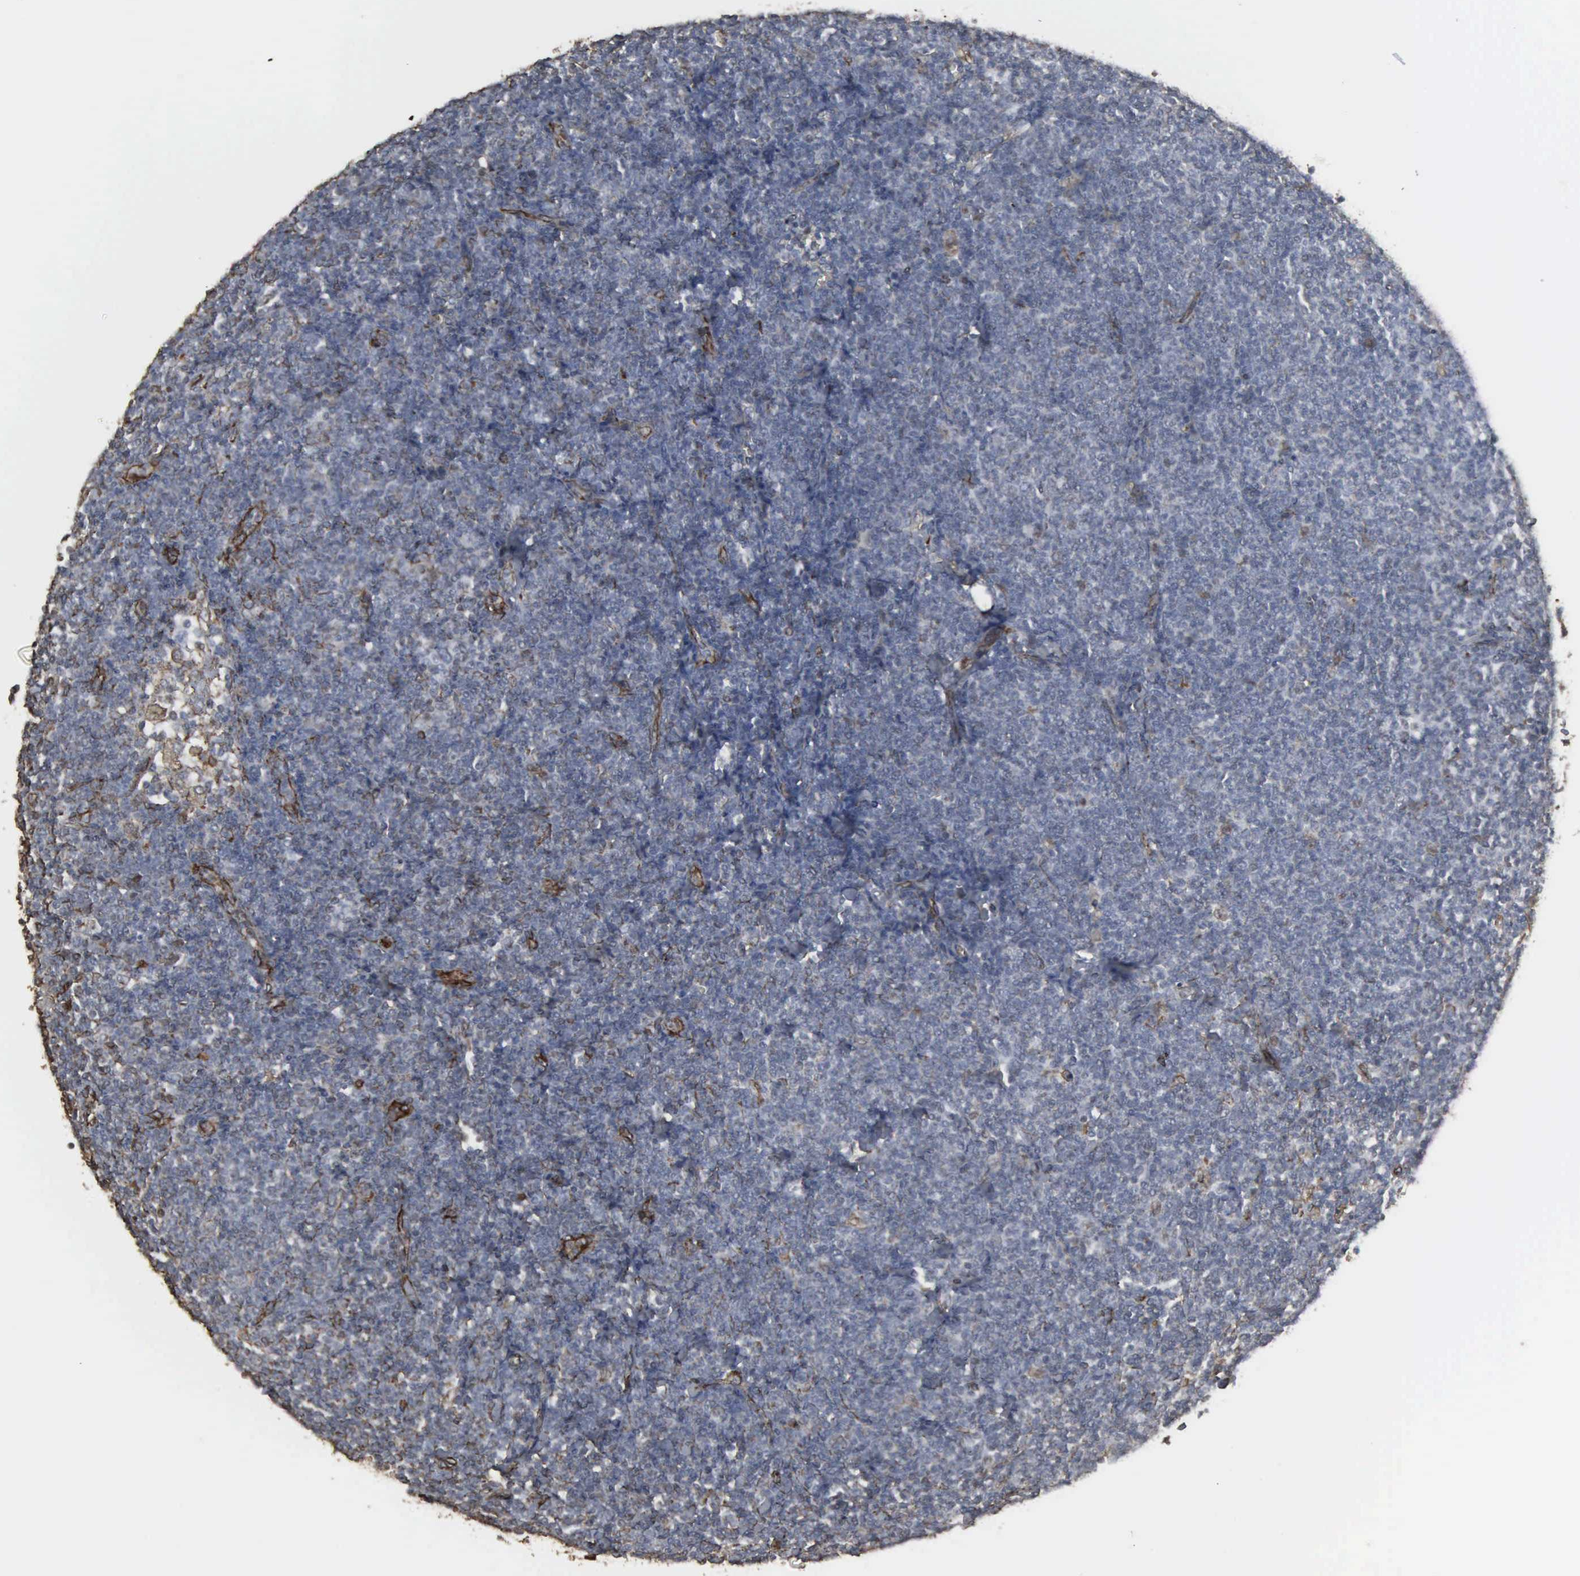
{"staining": {"intensity": "weak", "quantity": "<25%", "location": "nuclear"}, "tissue": "lymphoma", "cell_type": "Tumor cells", "image_type": "cancer", "snomed": [{"axis": "morphology", "description": "Malignant lymphoma, non-Hodgkin's type, Low grade"}, {"axis": "topography", "description": "Lymph node"}], "caption": "IHC of low-grade malignant lymphoma, non-Hodgkin's type exhibits no positivity in tumor cells. (DAB (3,3'-diaminobenzidine) immunohistochemistry (IHC), high magnification).", "gene": "CCNE1", "patient": {"sex": "male", "age": 65}}